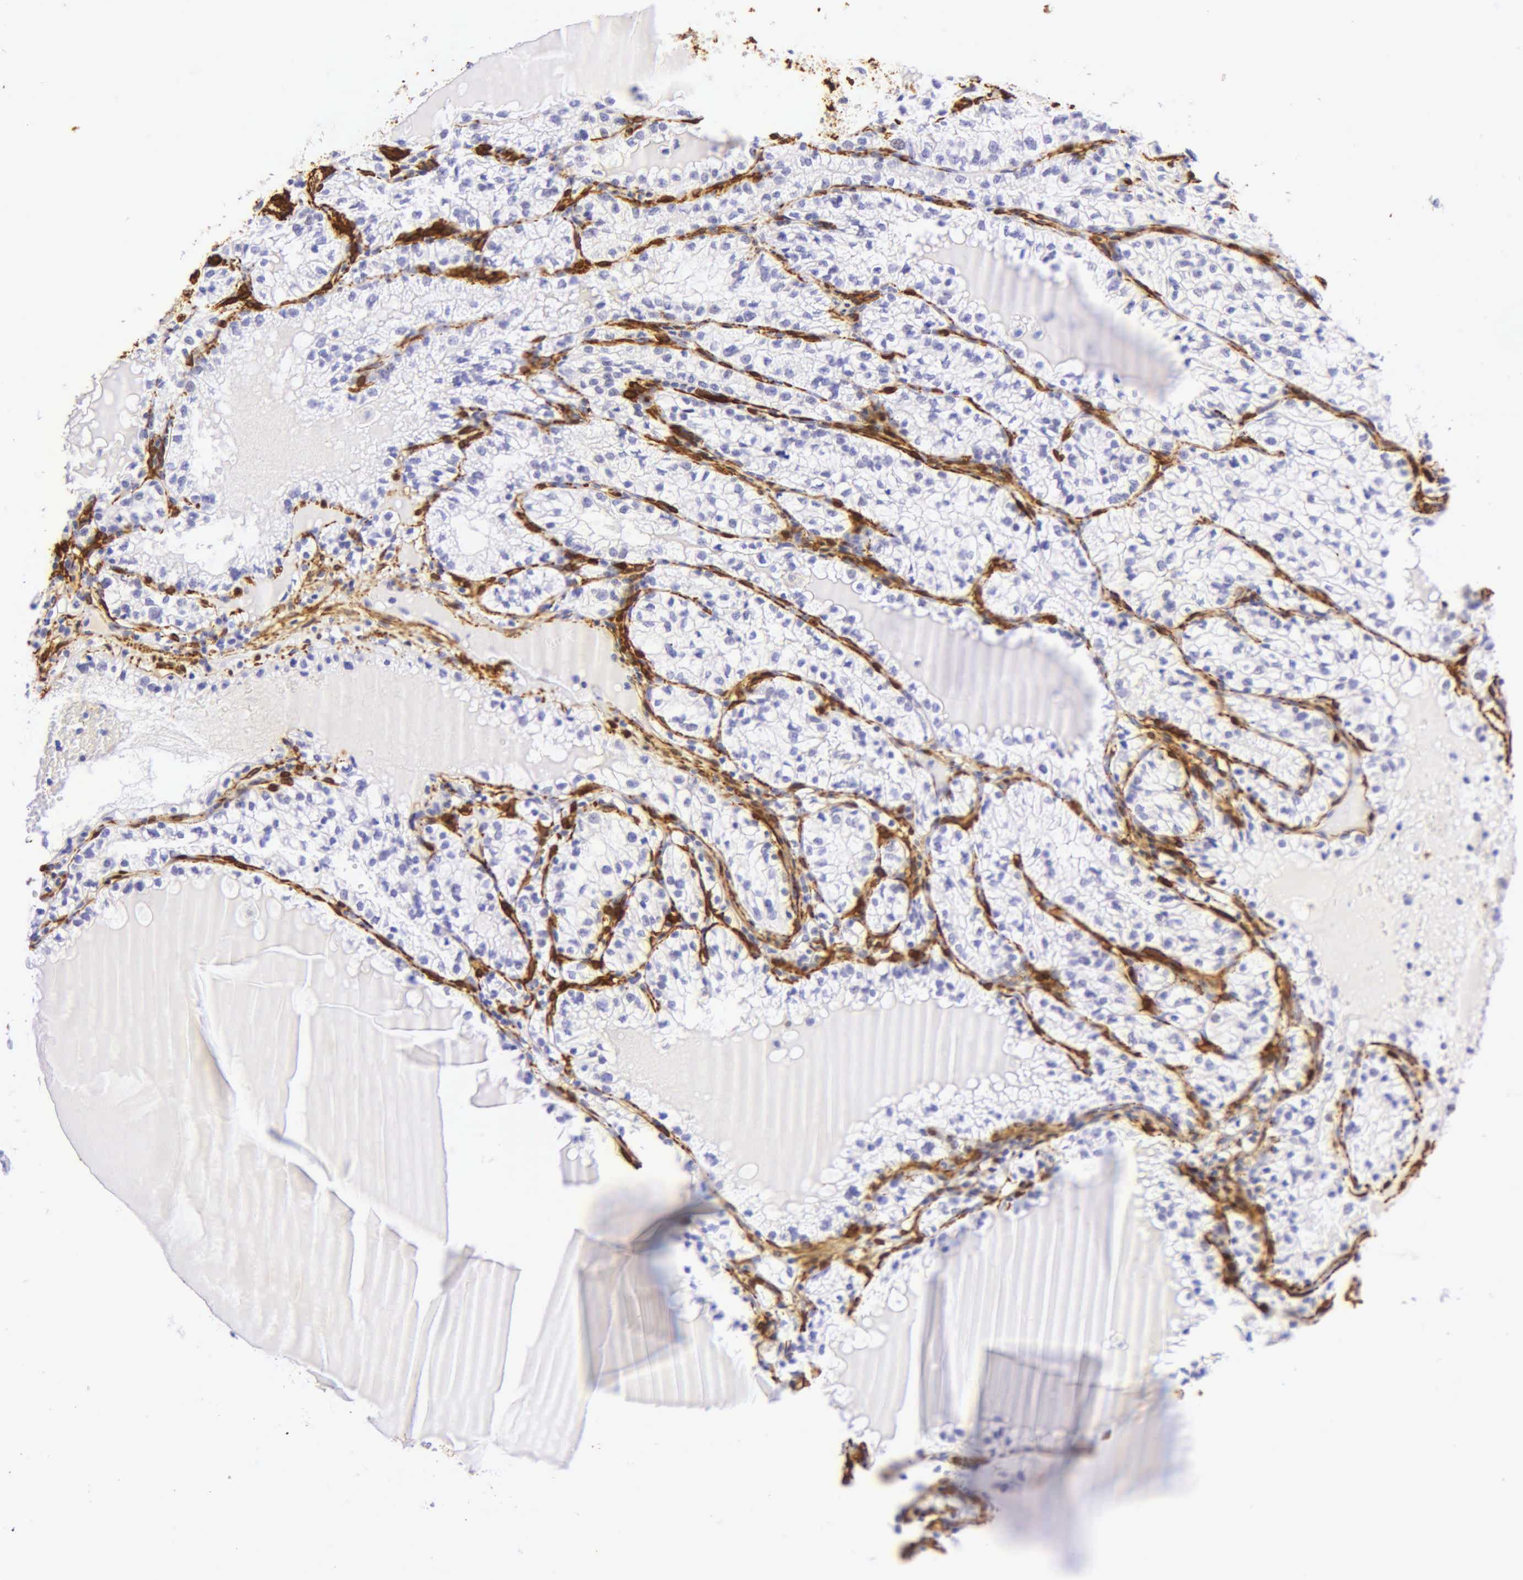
{"staining": {"intensity": "negative", "quantity": "none", "location": "none"}, "tissue": "renal cancer", "cell_type": "Tumor cells", "image_type": "cancer", "snomed": [{"axis": "morphology", "description": "Adenocarcinoma, NOS"}, {"axis": "topography", "description": "Kidney"}], "caption": "IHC histopathology image of neoplastic tissue: renal adenocarcinoma stained with DAB shows no significant protein staining in tumor cells. (DAB immunohistochemistry with hematoxylin counter stain).", "gene": "ACTA2", "patient": {"sex": "male", "age": 61}}